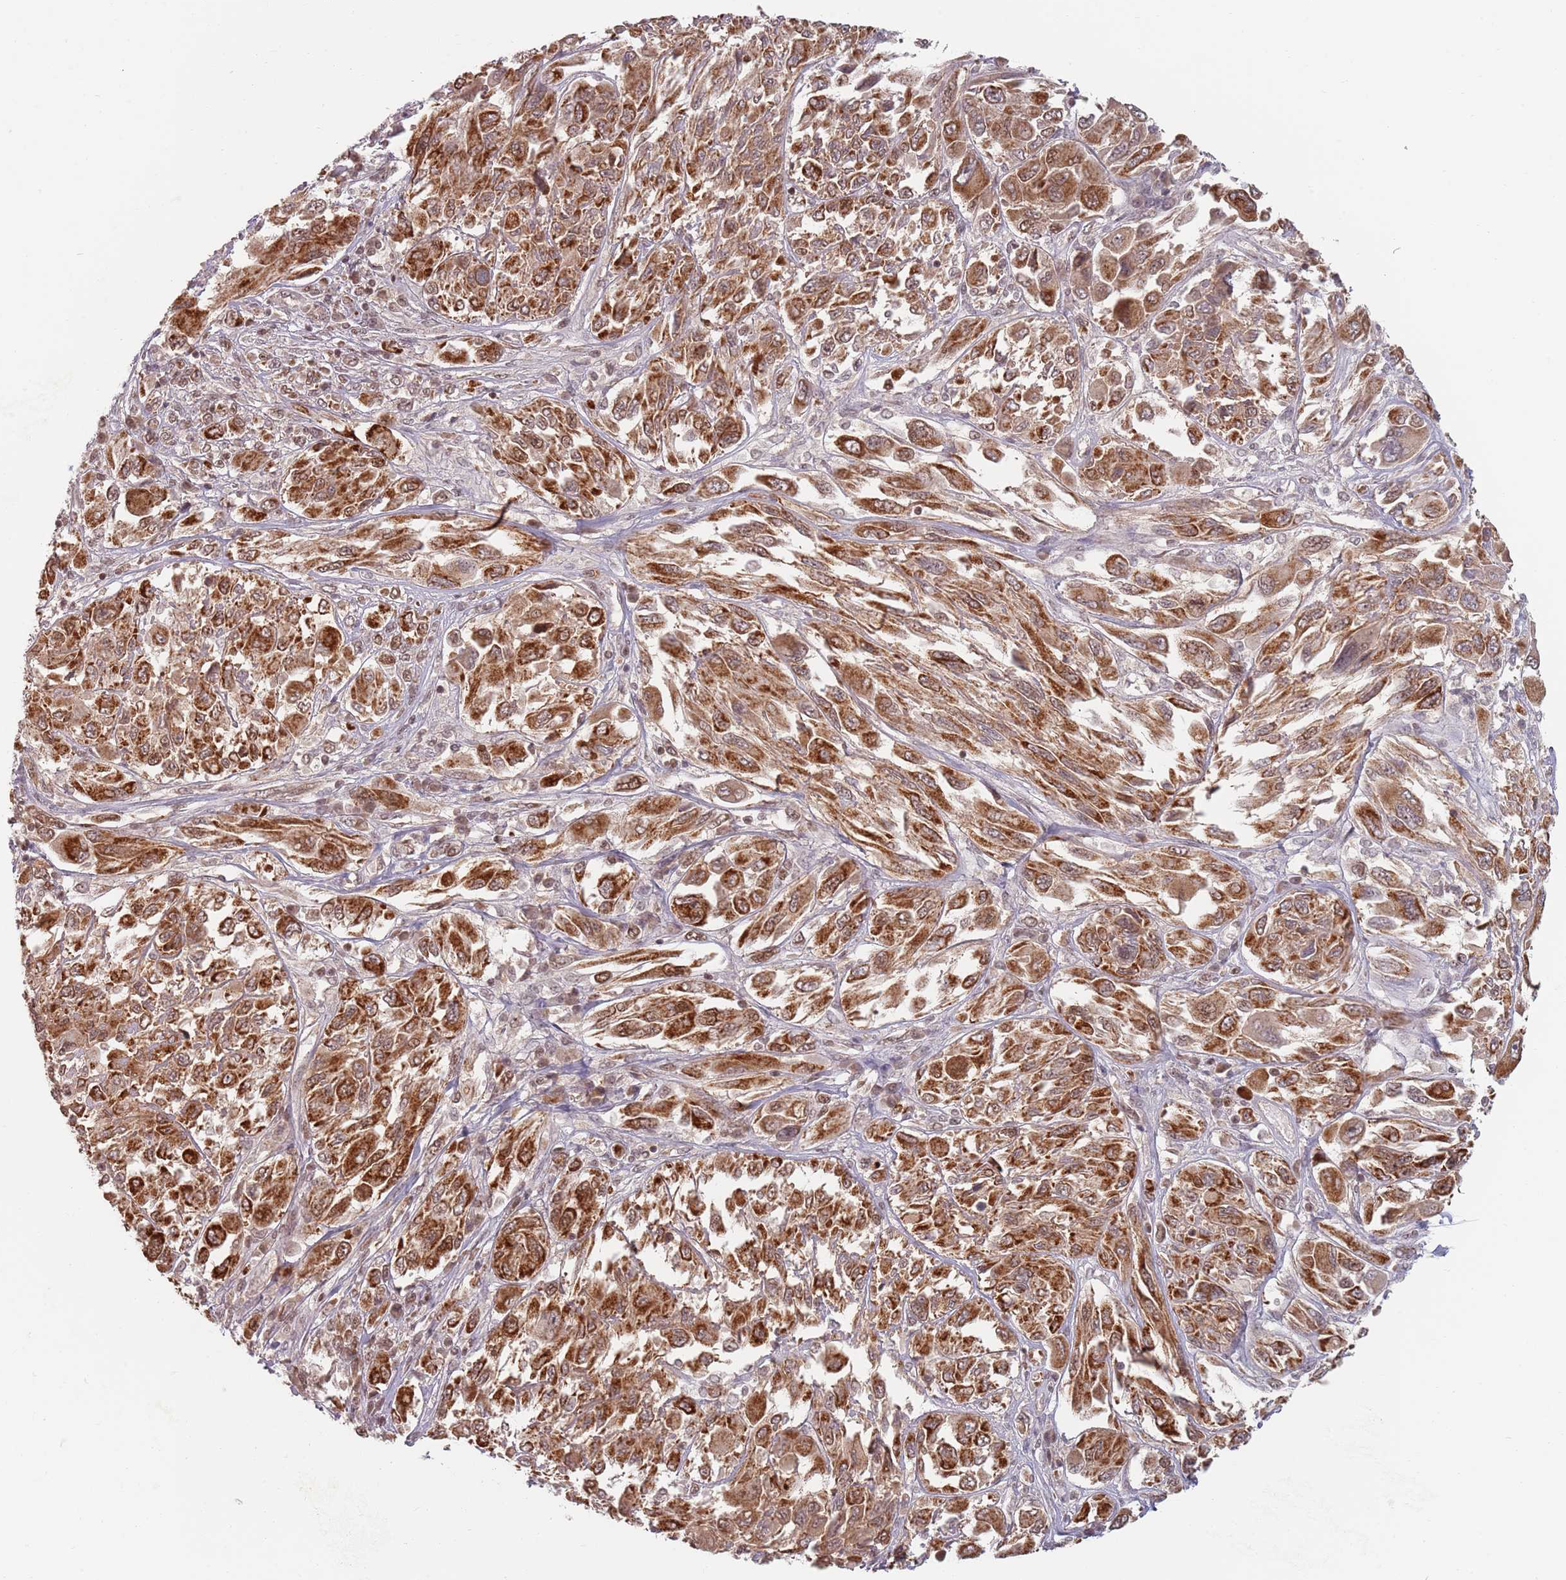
{"staining": {"intensity": "moderate", "quantity": ">75%", "location": "cytoplasmic/membranous,nuclear"}, "tissue": "melanoma", "cell_type": "Tumor cells", "image_type": "cancer", "snomed": [{"axis": "morphology", "description": "Malignant melanoma, NOS"}, {"axis": "topography", "description": "Skin"}], "caption": "IHC of melanoma shows medium levels of moderate cytoplasmic/membranous and nuclear expression in approximately >75% of tumor cells.", "gene": "NUP50", "patient": {"sex": "female", "age": 91}}